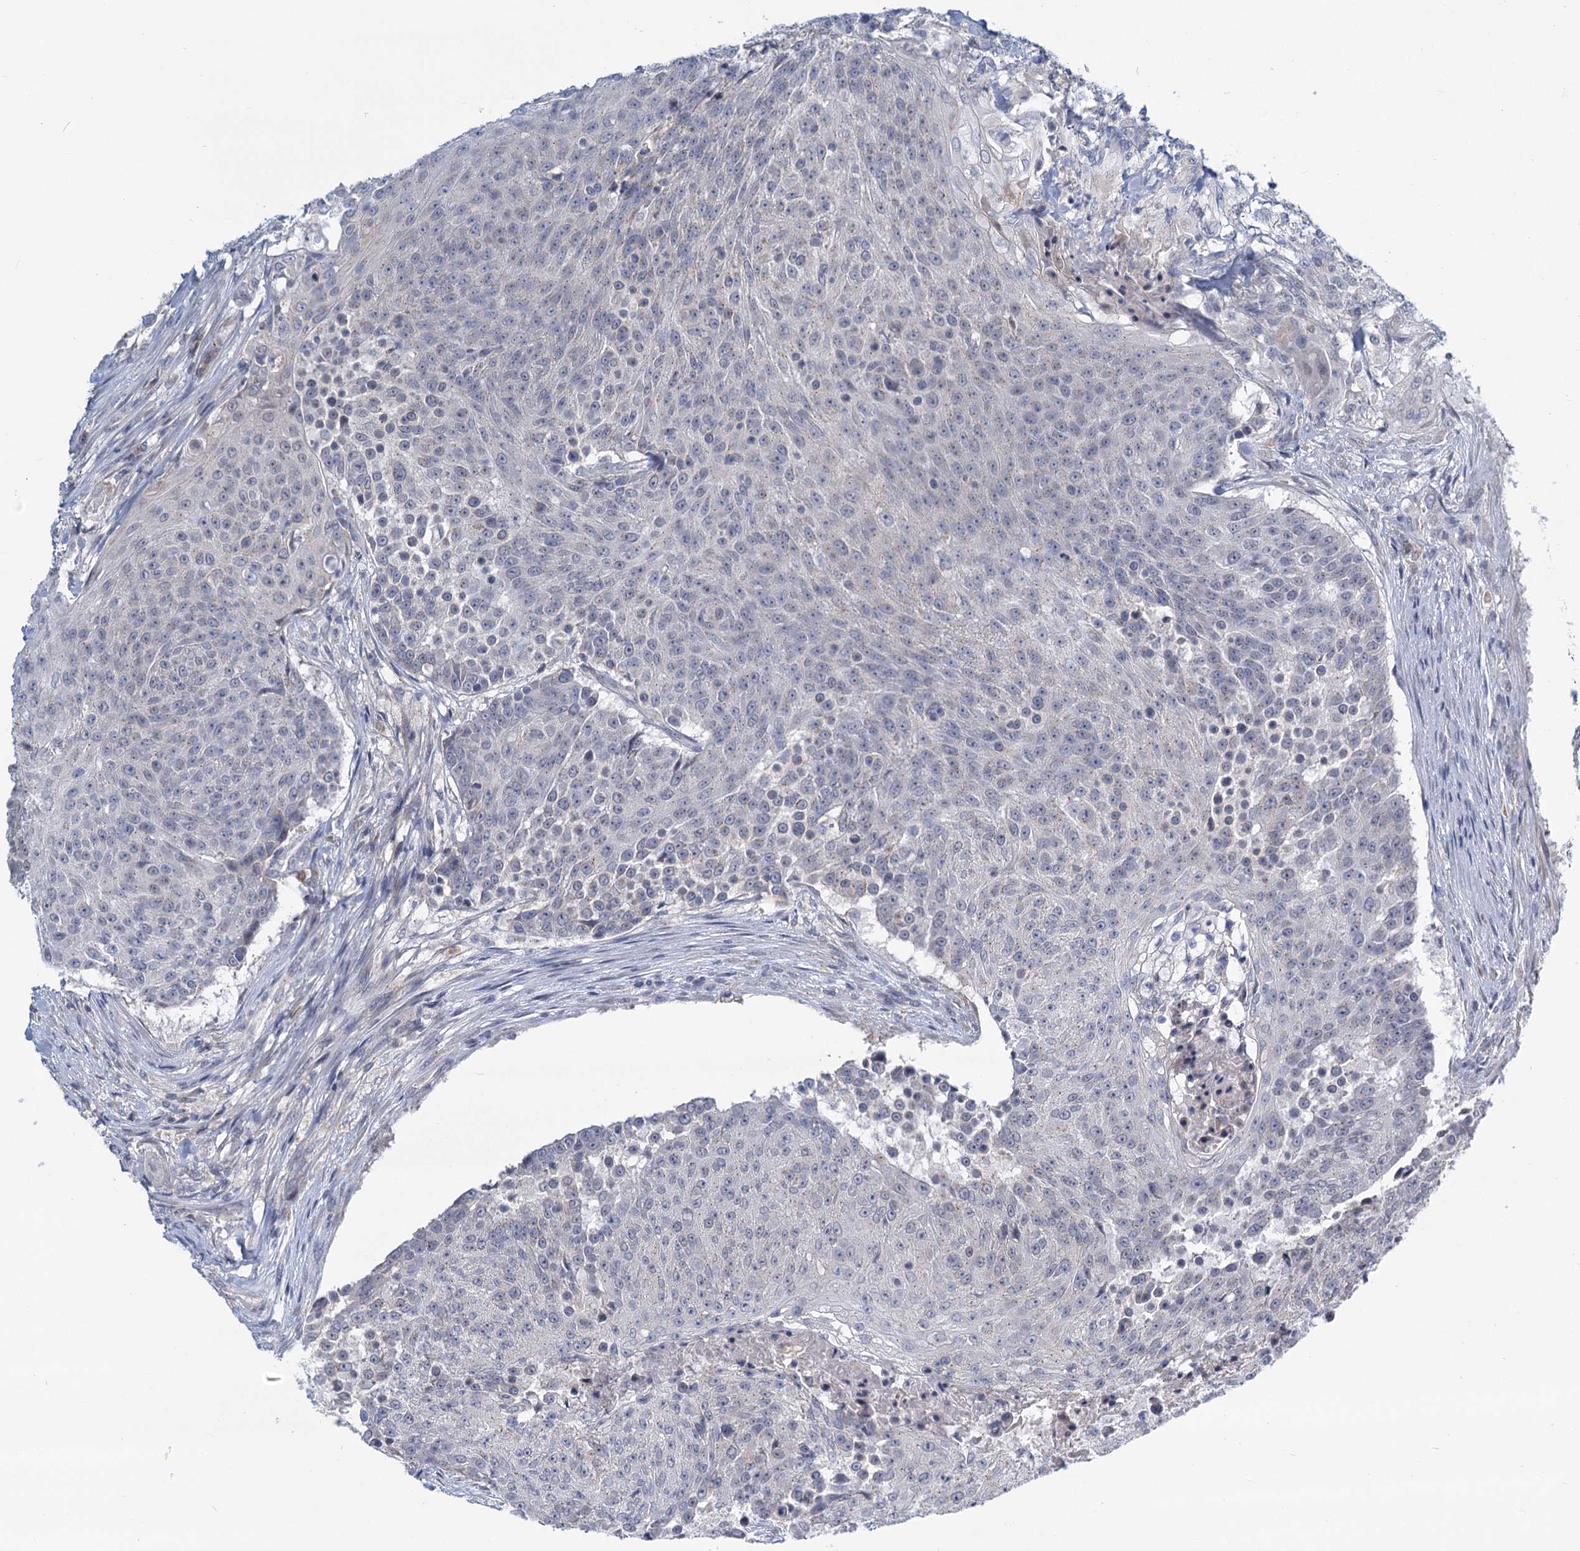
{"staining": {"intensity": "negative", "quantity": "none", "location": "none"}, "tissue": "urothelial cancer", "cell_type": "Tumor cells", "image_type": "cancer", "snomed": [{"axis": "morphology", "description": "Urothelial carcinoma, High grade"}, {"axis": "topography", "description": "Urinary bladder"}], "caption": "The photomicrograph demonstrates no significant positivity in tumor cells of urothelial carcinoma (high-grade).", "gene": "STAP1", "patient": {"sex": "female", "age": 63}}